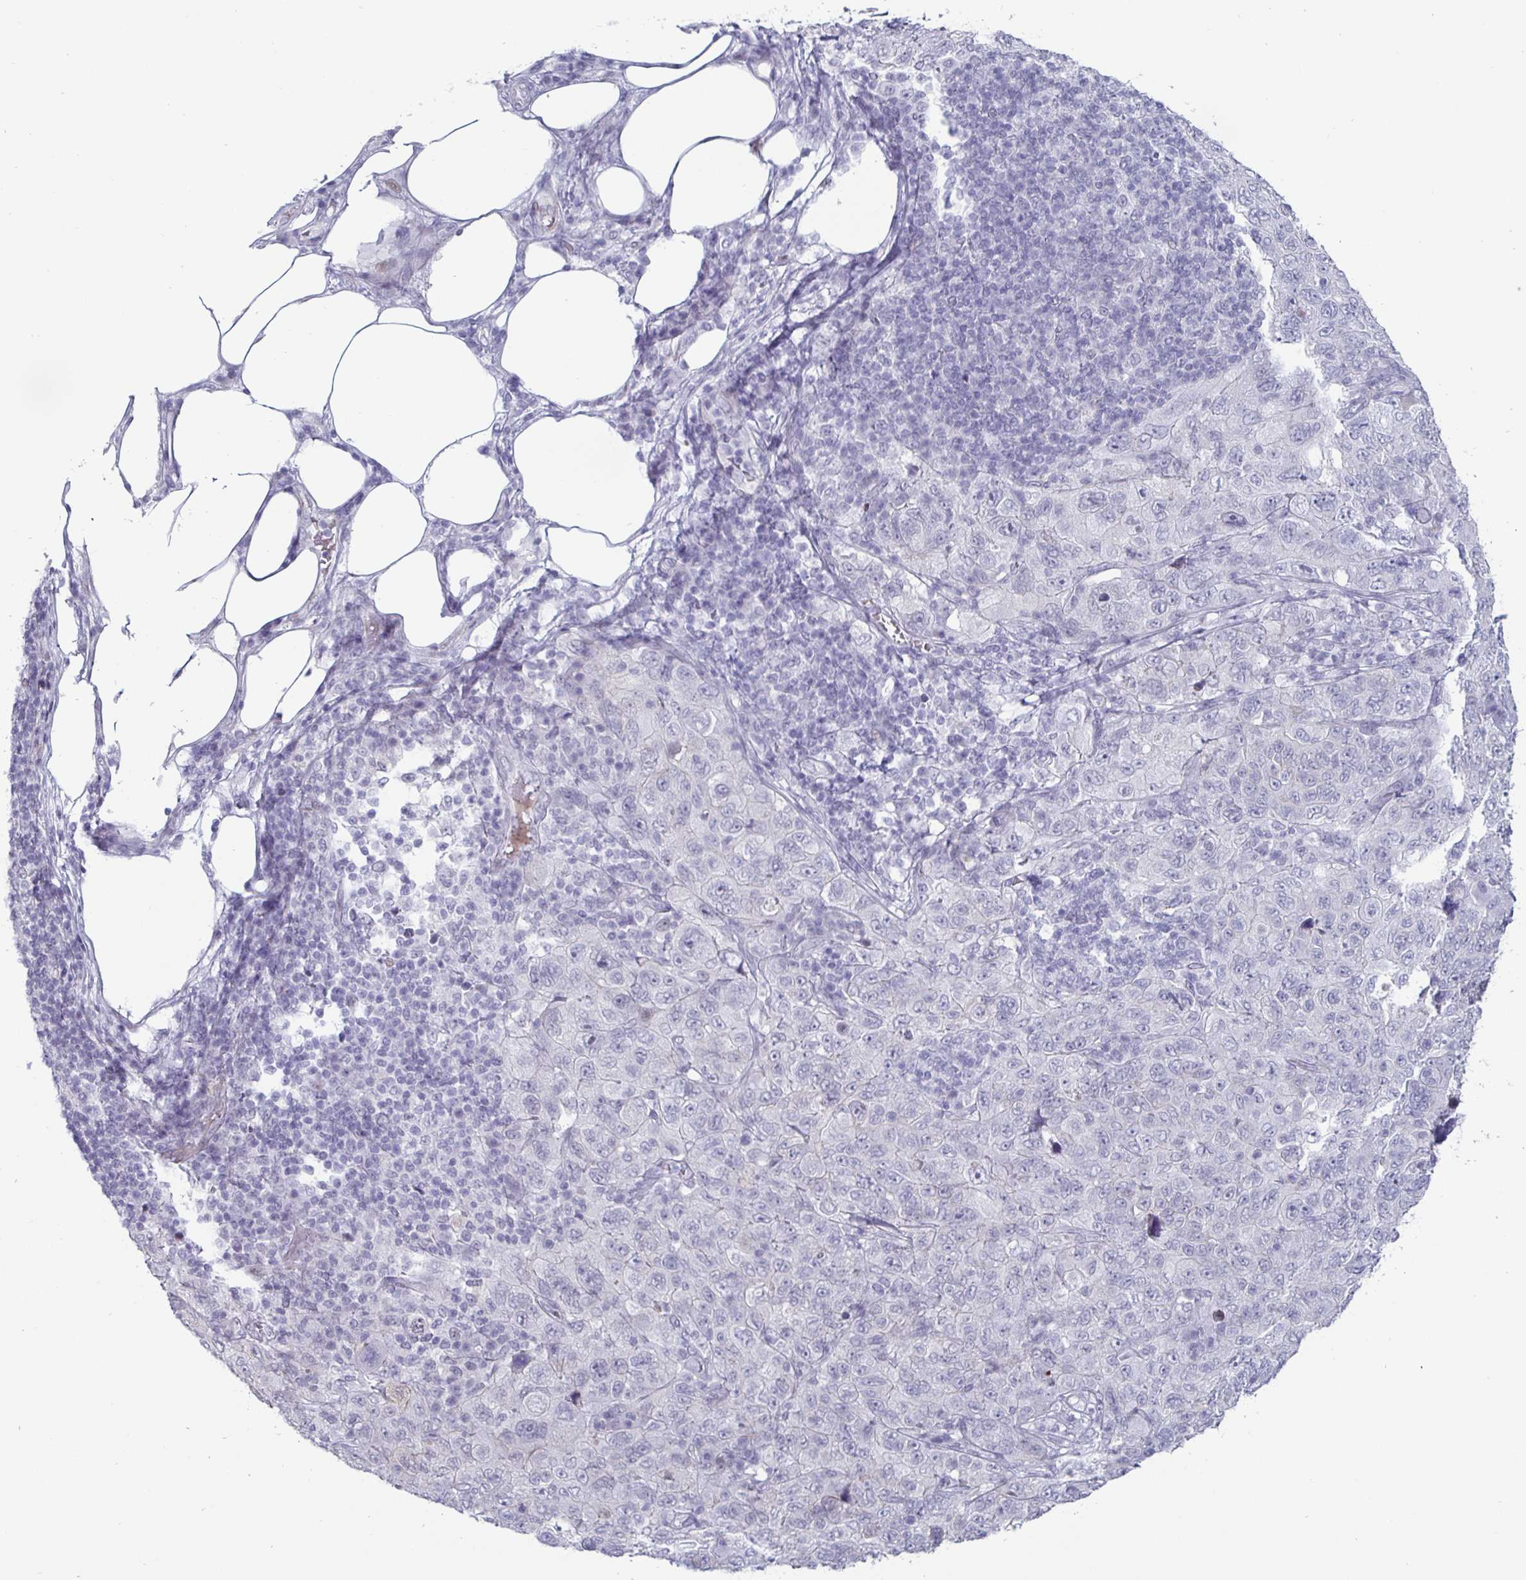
{"staining": {"intensity": "negative", "quantity": "none", "location": "none"}, "tissue": "pancreatic cancer", "cell_type": "Tumor cells", "image_type": "cancer", "snomed": [{"axis": "morphology", "description": "Adenocarcinoma, NOS"}, {"axis": "topography", "description": "Pancreas"}], "caption": "Immunohistochemistry (IHC) image of pancreatic cancer (adenocarcinoma) stained for a protein (brown), which reveals no staining in tumor cells.", "gene": "OOSP2", "patient": {"sex": "male", "age": 68}}